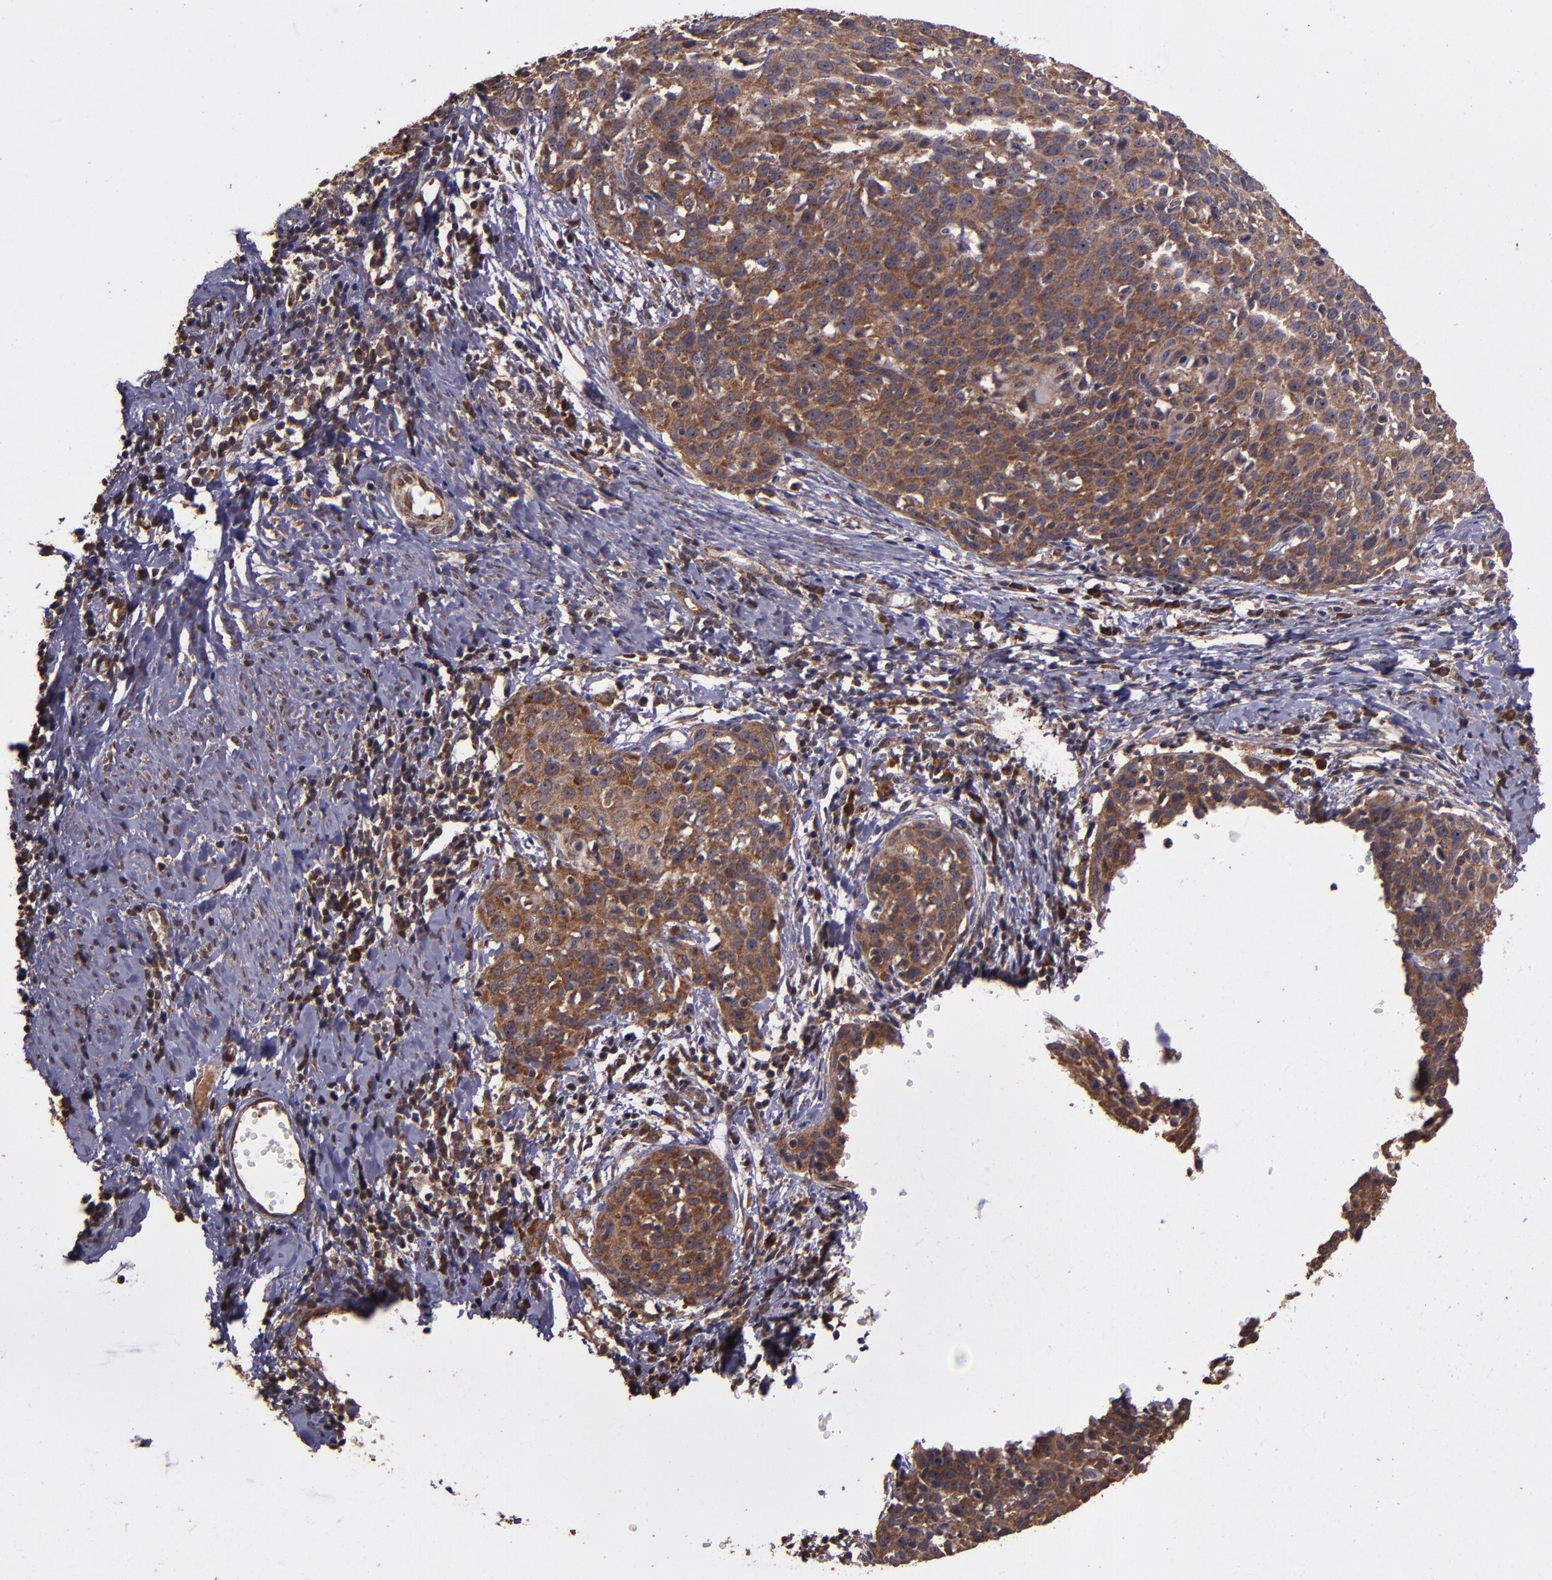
{"staining": {"intensity": "strong", "quantity": ">75%", "location": "cytoplasmic/membranous"}, "tissue": "cervical cancer", "cell_type": "Tumor cells", "image_type": "cancer", "snomed": [{"axis": "morphology", "description": "Squamous cell carcinoma, NOS"}, {"axis": "topography", "description": "Cervix"}], "caption": "Tumor cells reveal strong cytoplasmic/membranous positivity in approximately >75% of cells in cervical cancer.", "gene": "USP51", "patient": {"sex": "female", "age": 38}}